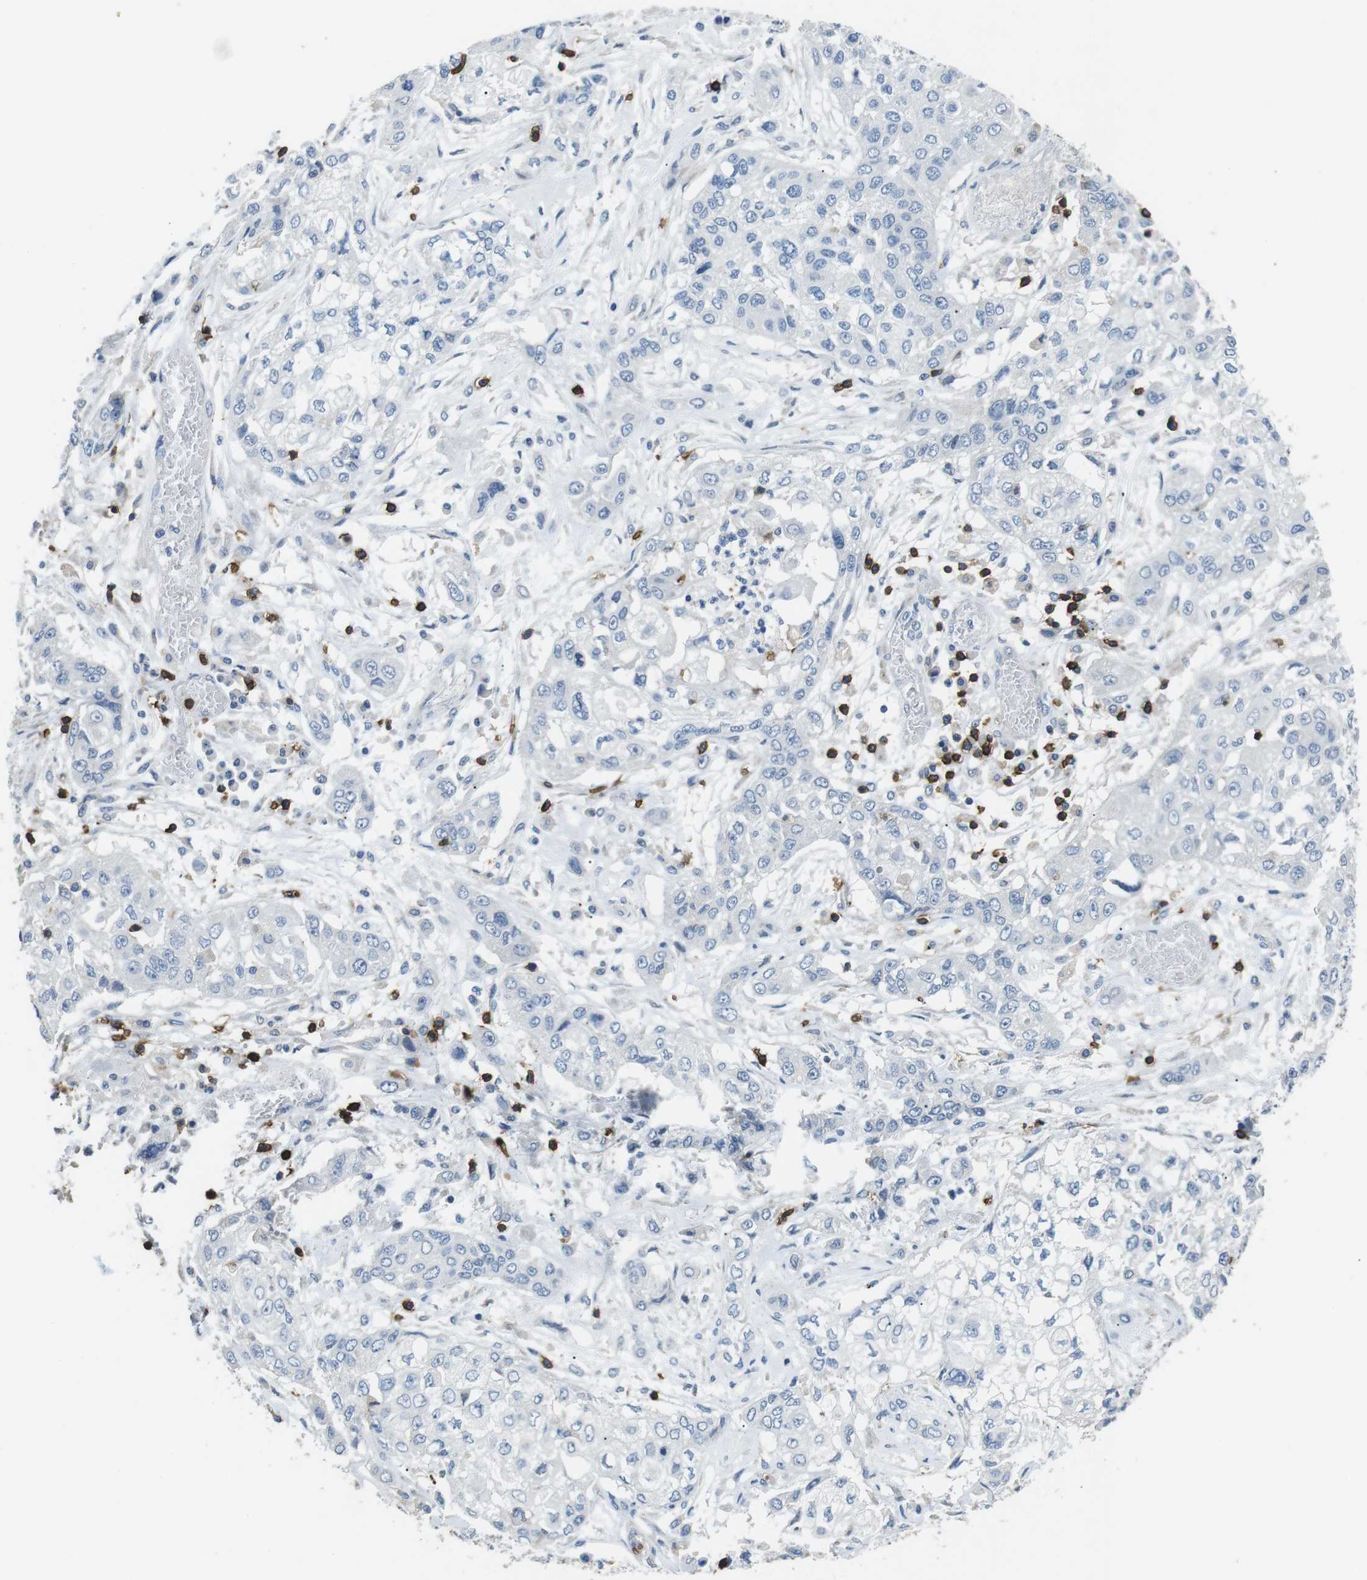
{"staining": {"intensity": "negative", "quantity": "none", "location": "none"}, "tissue": "lung cancer", "cell_type": "Tumor cells", "image_type": "cancer", "snomed": [{"axis": "morphology", "description": "Squamous cell carcinoma, NOS"}, {"axis": "topography", "description": "Lung"}], "caption": "An immunohistochemistry (IHC) image of lung cancer (squamous cell carcinoma) is shown. There is no staining in tumor cells of lung cancer (squamous cell carcinoma).", "gene": "CD6", "patient": {"sex": "male", "age": 71}}